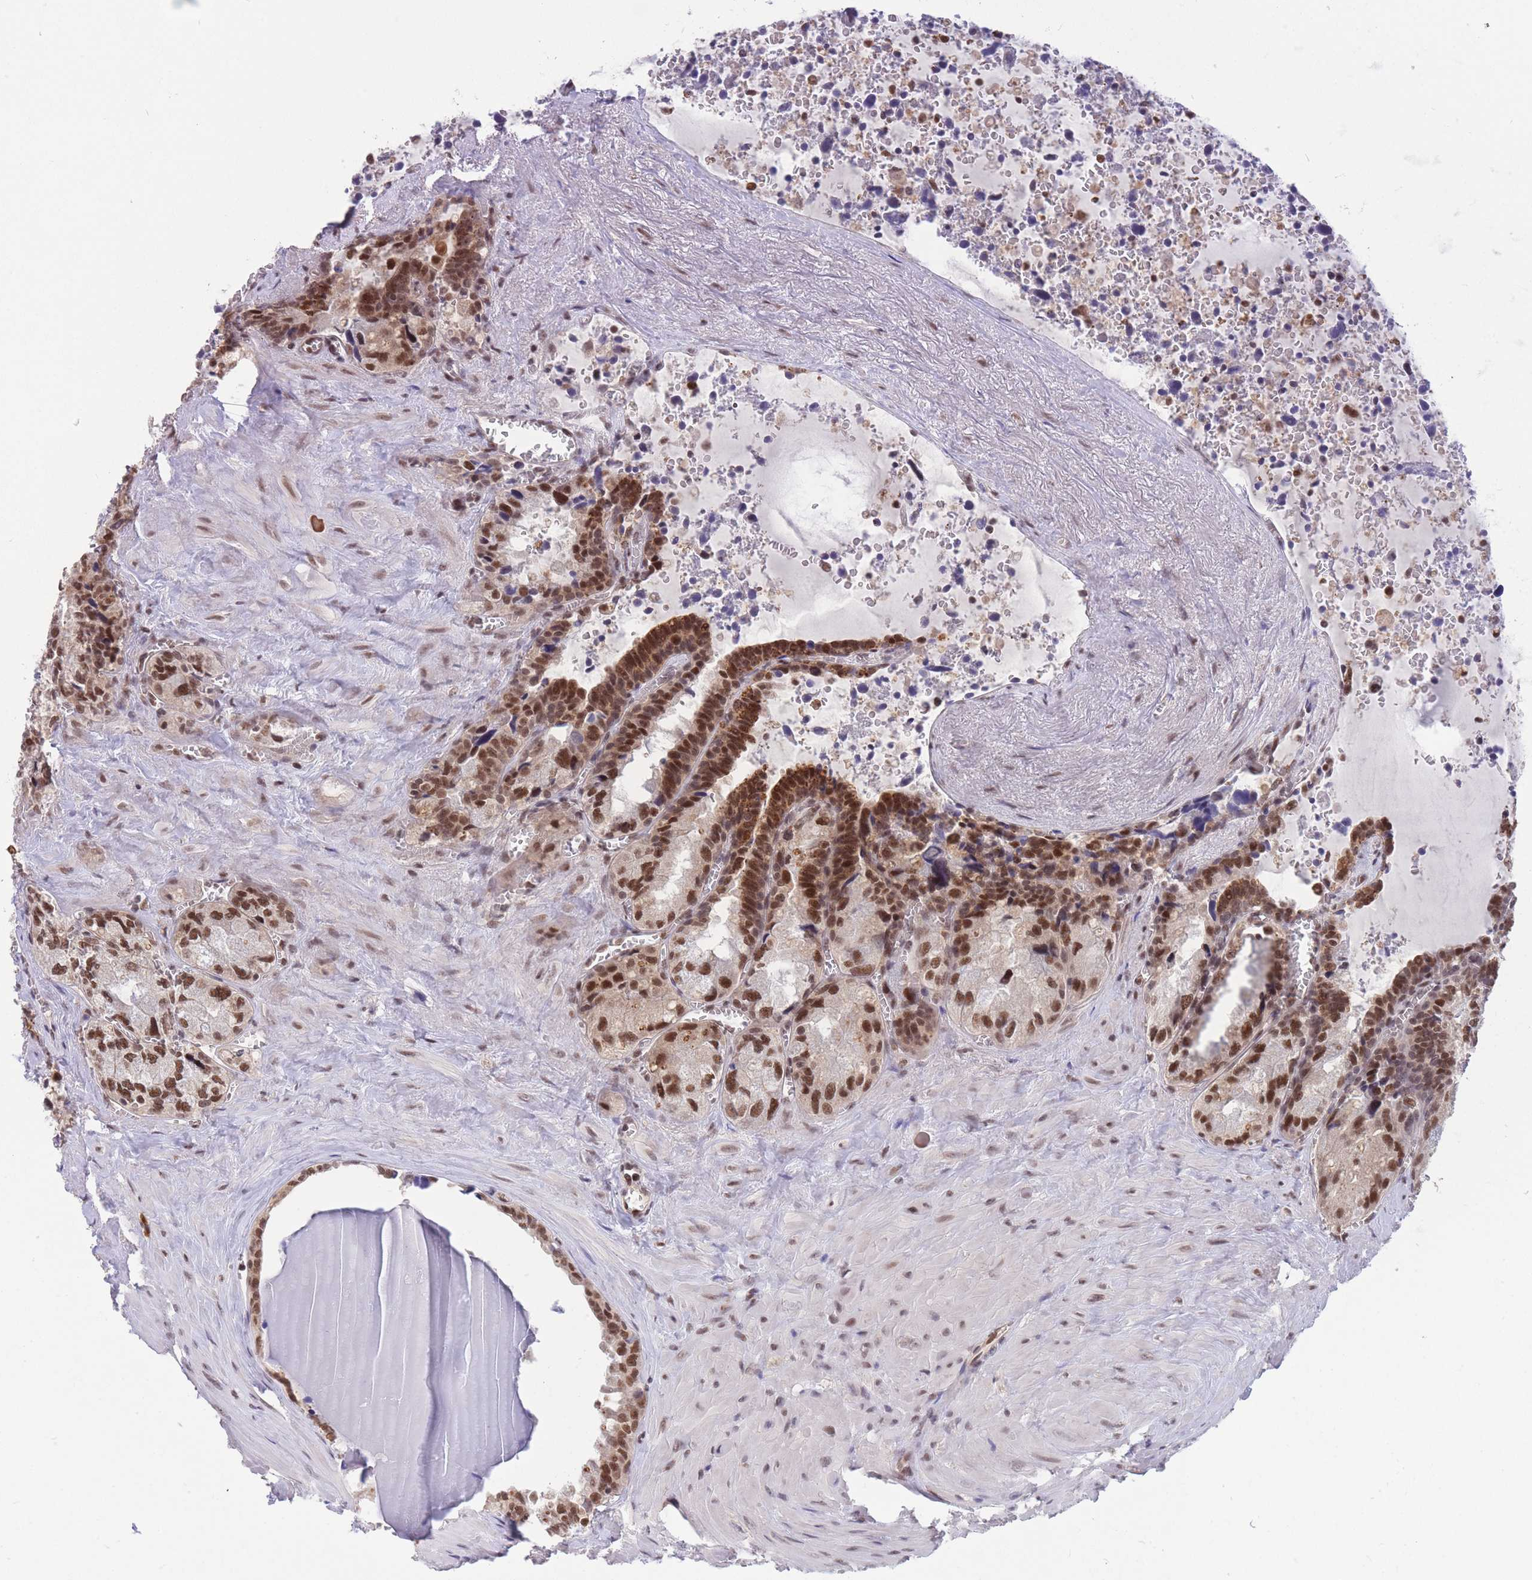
{"staining": {"intensity": "moderate", "quantity": ">75%", "location": "nuclear"}, "tissue": "seminal vesicle", "cell_type": "Glandular cells", "image_type": "normal", "snomed": [{"axis": "morphology", "description": "Normal tissue, NOS"}, {"axis": "topography", "description": "Seminal veicle"}], "caption": "Glandular cells display moderate nuclear expression in about >75% of cells in benign seminal vesicle.", "gene": "SMAD9", "patient": {"sex": "male", "age": 68}}